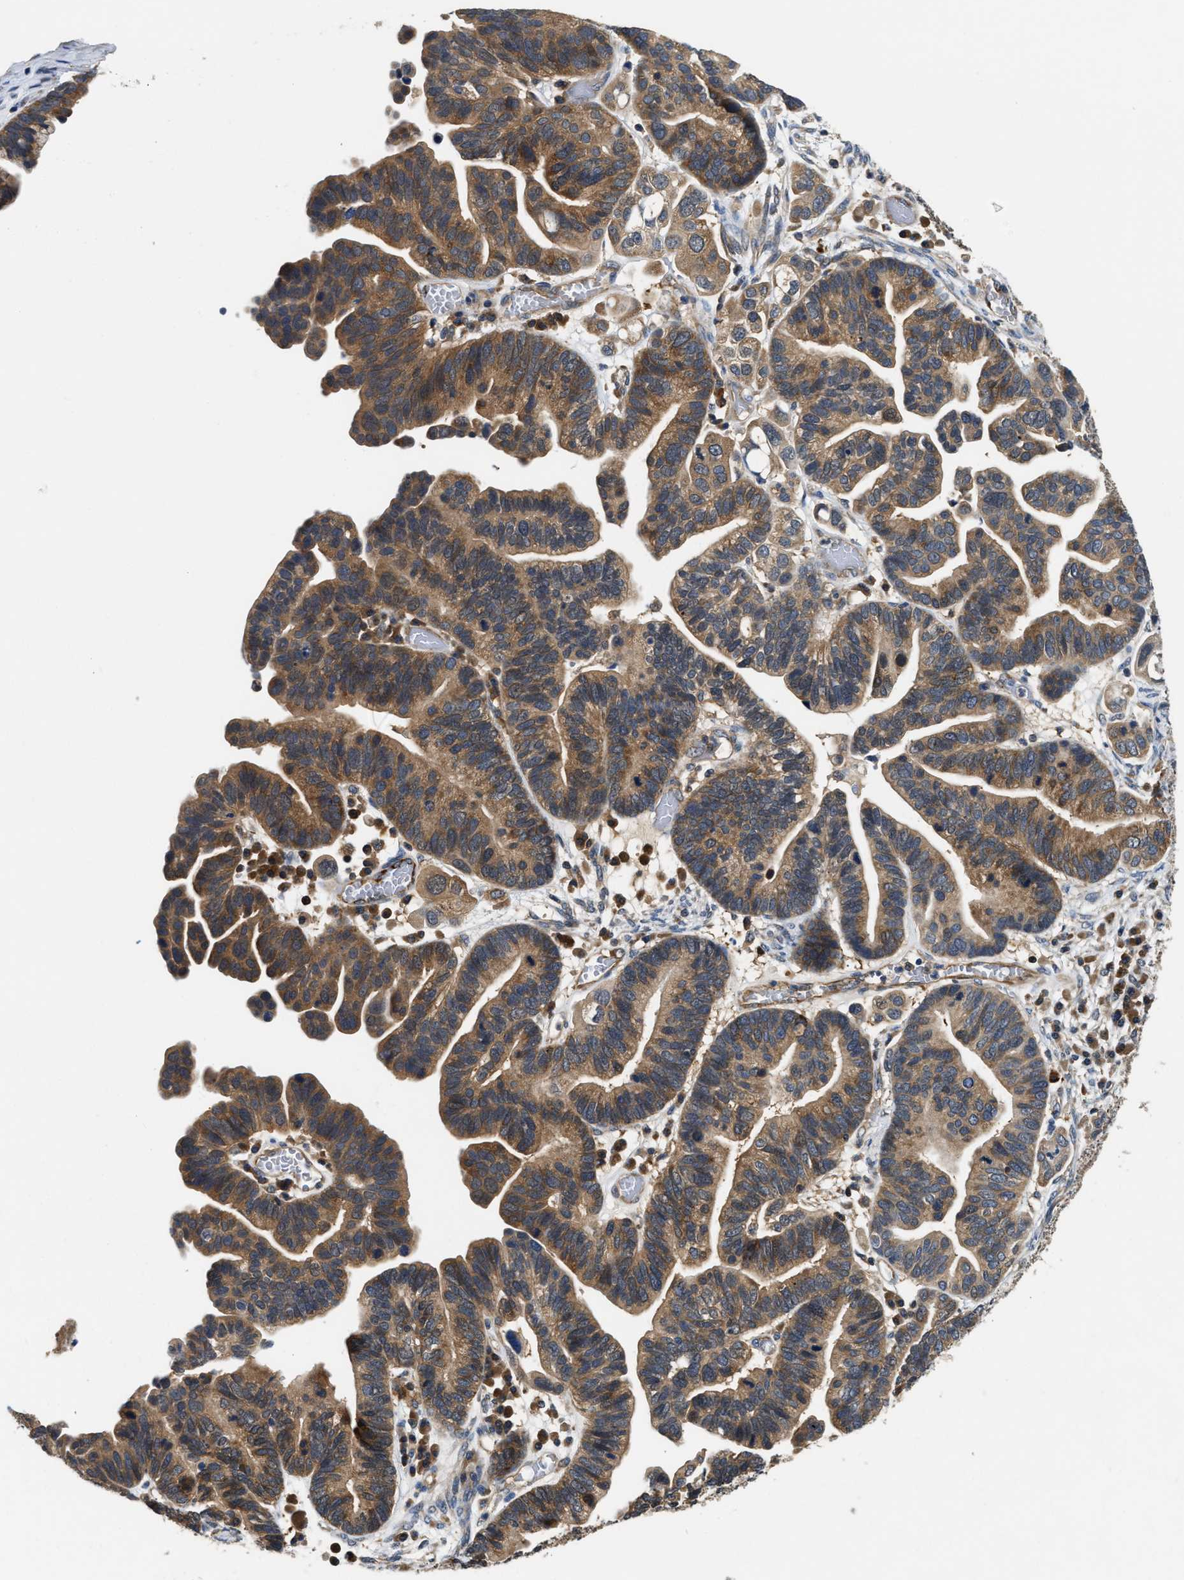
{"staining": {"intensity": "moderate", "quantity": ">75%", "location": "cytoplasmic/membranous"}, "tissue": "ovarian cancer", "cell_type": "Tumor cells", "image_type": "cancer", "snomed": [{"axis": "morphology", "description": "Cystadenocarcinoma, serous, NOS"}, {"axis": "topography", "description": "Ovary"}], "caption": "Protein staining of ovarian cancer (serous cystadenocarcinoma) tissue reveals moderate cytoplasmic/membranous positivity in about >75% of tumor cells.", "gene": "CCM2", "patient": {"sex": "female", "age": 56}}